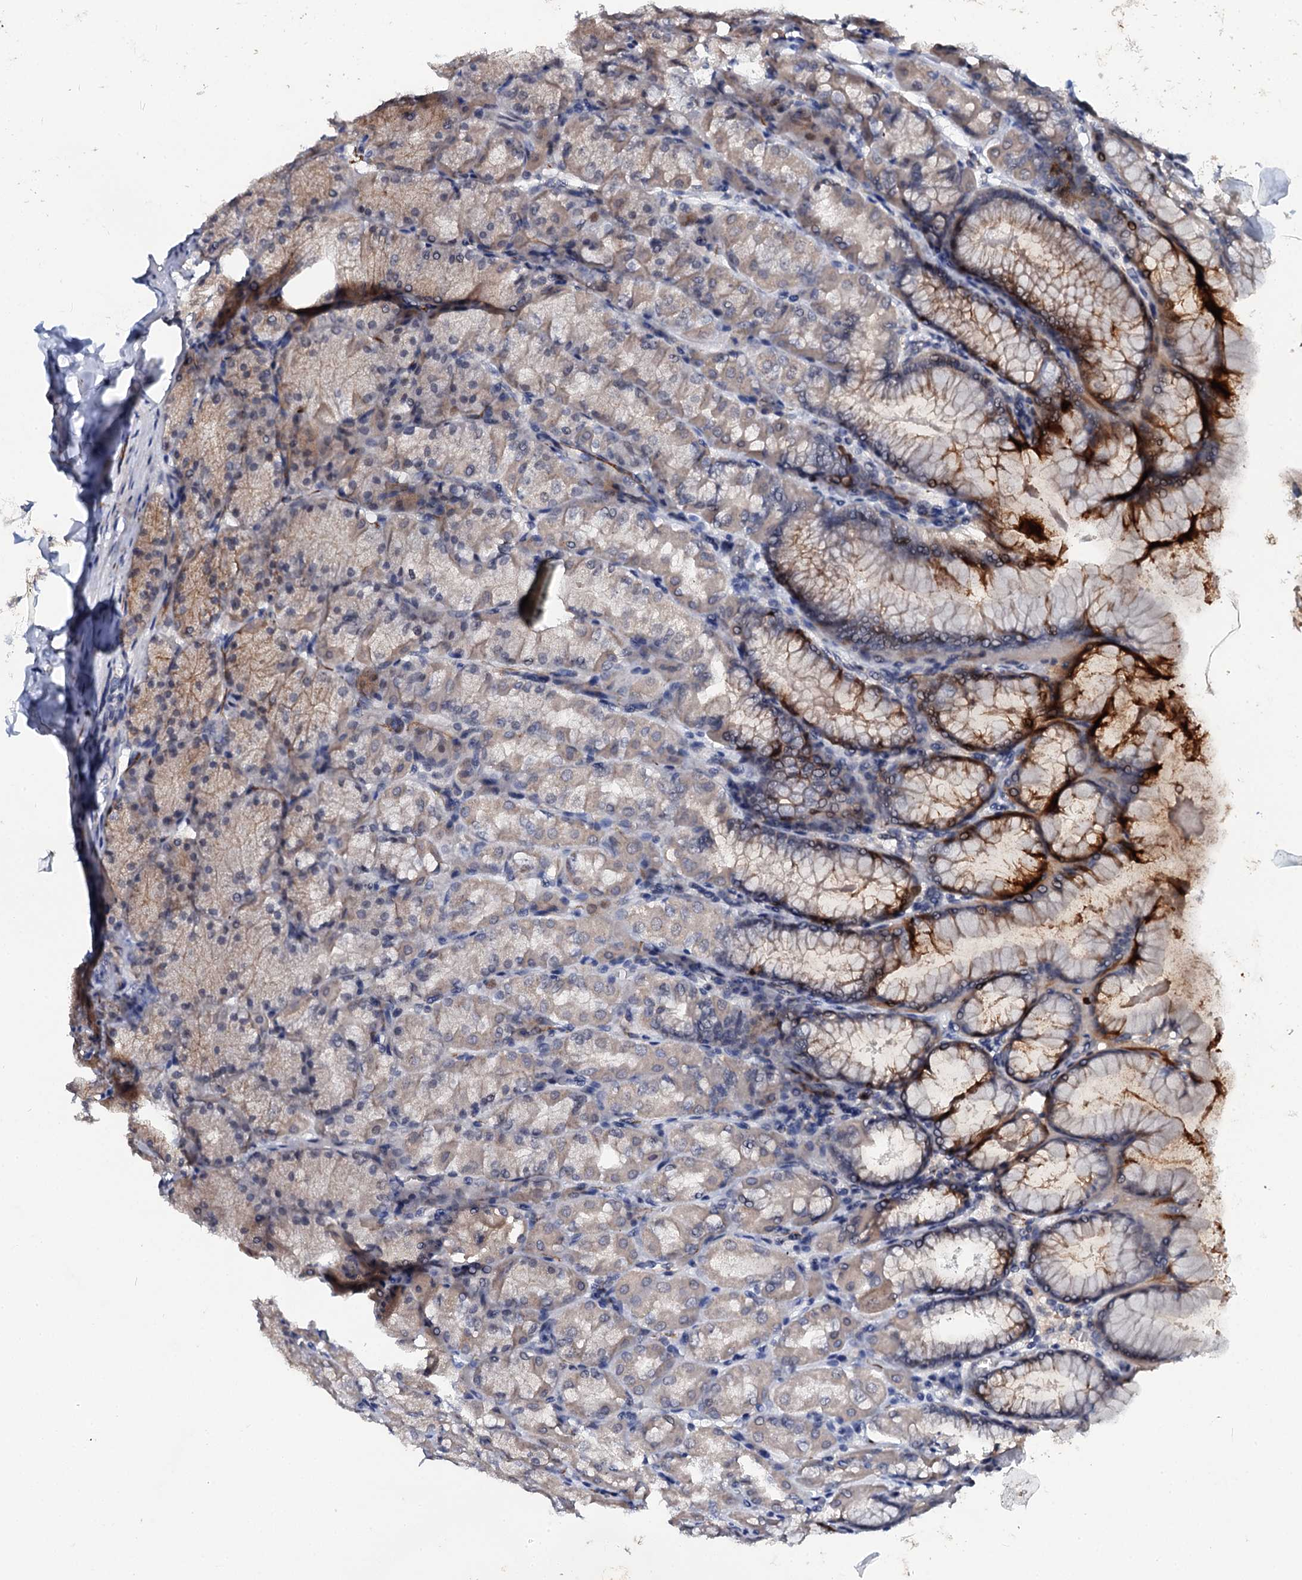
{"staining": {"intensity": "moderate", "quantity": "<25%", "location": "cytoplasmic/membranous"}, "tissue": "stomach", "cell_type": "Glandular cells", "image_type": "normal", "snomed": [{"axis": "morphology", "description": "Normal tissue, NOS"}, {"axis": "topography", "description": "Stomach, upper"}], "caption": "Stomach stained with immunohistochemistry (IHC) displays moderate cytoplasmic/membranous positivity in approximately <25% of glandular cells. (brown staining indicates protein expression, while blue staining denotes nuclei).", "gene": "NALF1", "patient": {"sex": "female", "age": 56}}